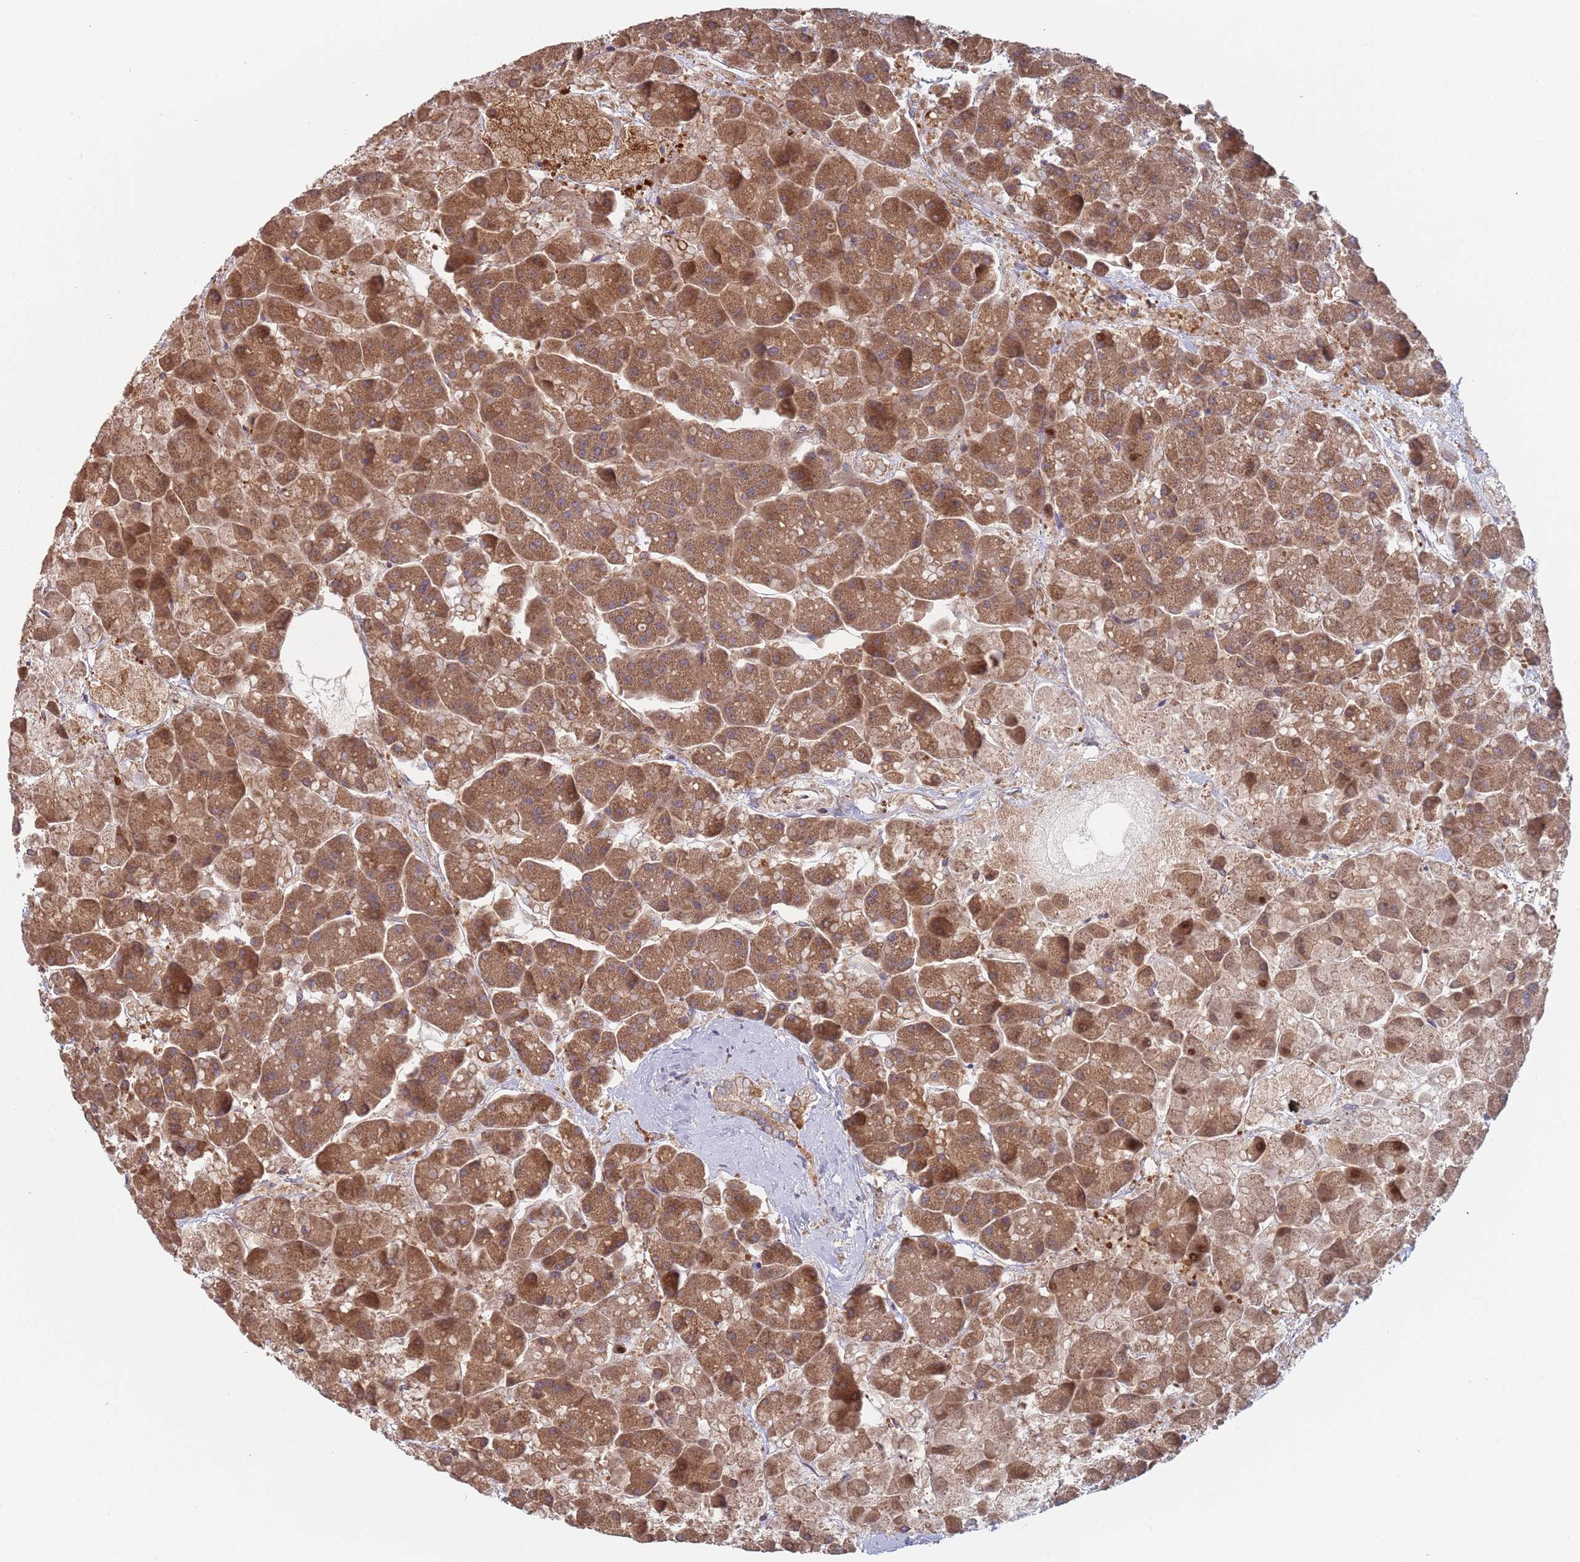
{"staining": {"intensity": "moderate", "quantity": ">75%", "location": "cytoplasmic/membranous"}, "tissue": "pancreas", "cell_type": "Exocrine glandular cells", "image_type": "normal", "snomed": [{"axis": "morphology", "description": "Normal tissue, NOS"}, {"axis": "topography", "description": "Pancreas"}, {"axis": "topography", "description": "Peripheral nerve tissue"}], "caption": "The immunohistochemical stain shows moderate cytoplasmic/membranous expression in exocrine glandular cells of normal pancreas. (DAB (3,3'-diaminobenzidine) = brown stain, brightfield microscopy at high magnification).", "gene": "GDI1", "patient": {"sex": "male", "age": 54}}